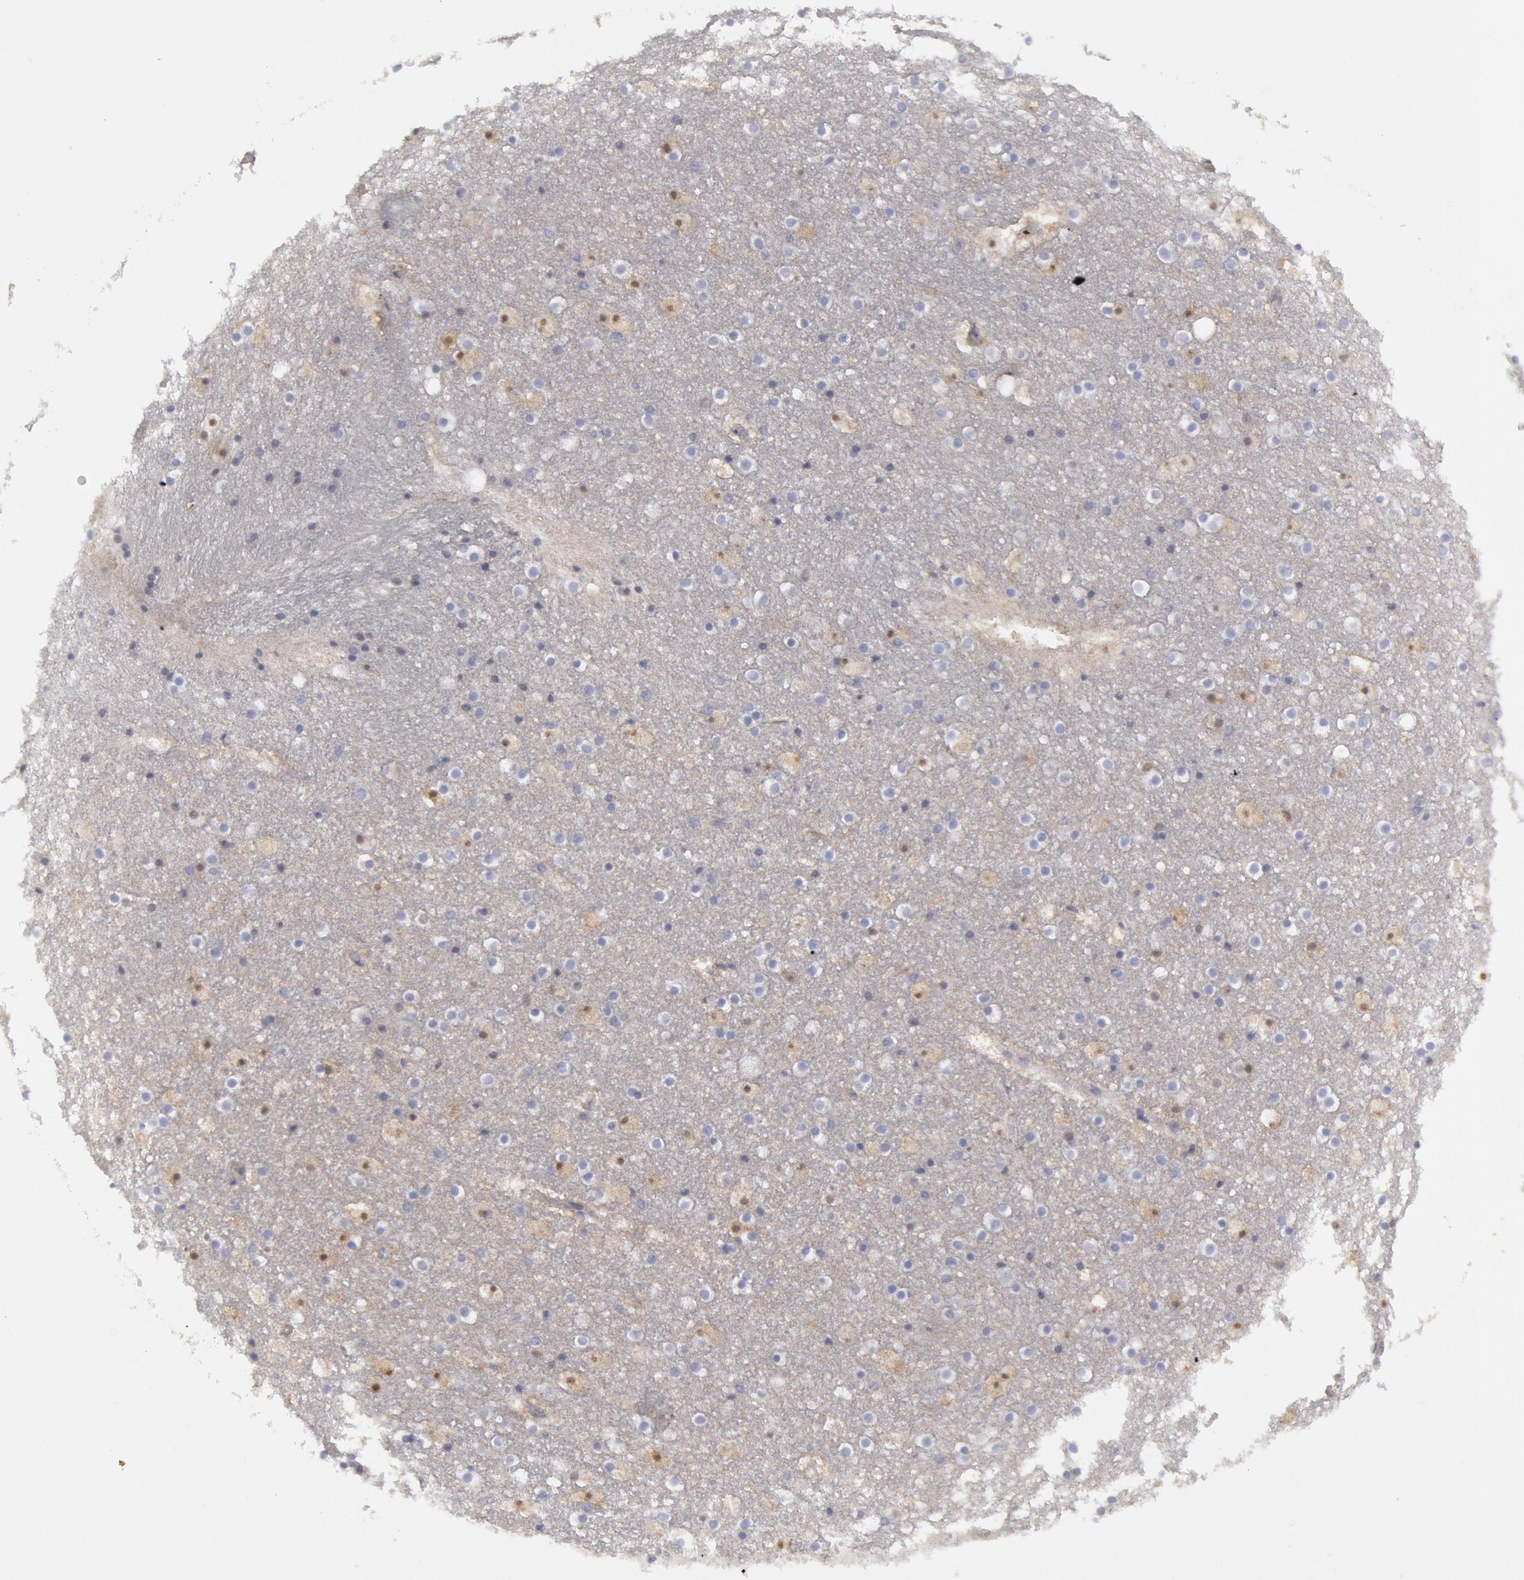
{"staining": {"intensity": "negative", "quantity": "none", "location": "none"}, "tissue": "caudate", "cell_type": "Glial cells", "image_type": "normal", "snomed": [{"axis": "morphology", "description": "Normal tissue, NOS"}, {"axis": "topography", "description": "Lateral ventricle wall"}], "caption": "DAB (3,3'-diaminobenzidine) immunohistochemical staining of benign human caudate displays no significant positivity in glial cells.", "gene": "FHL1", "patient": {"sex": "male", "age": 45}}